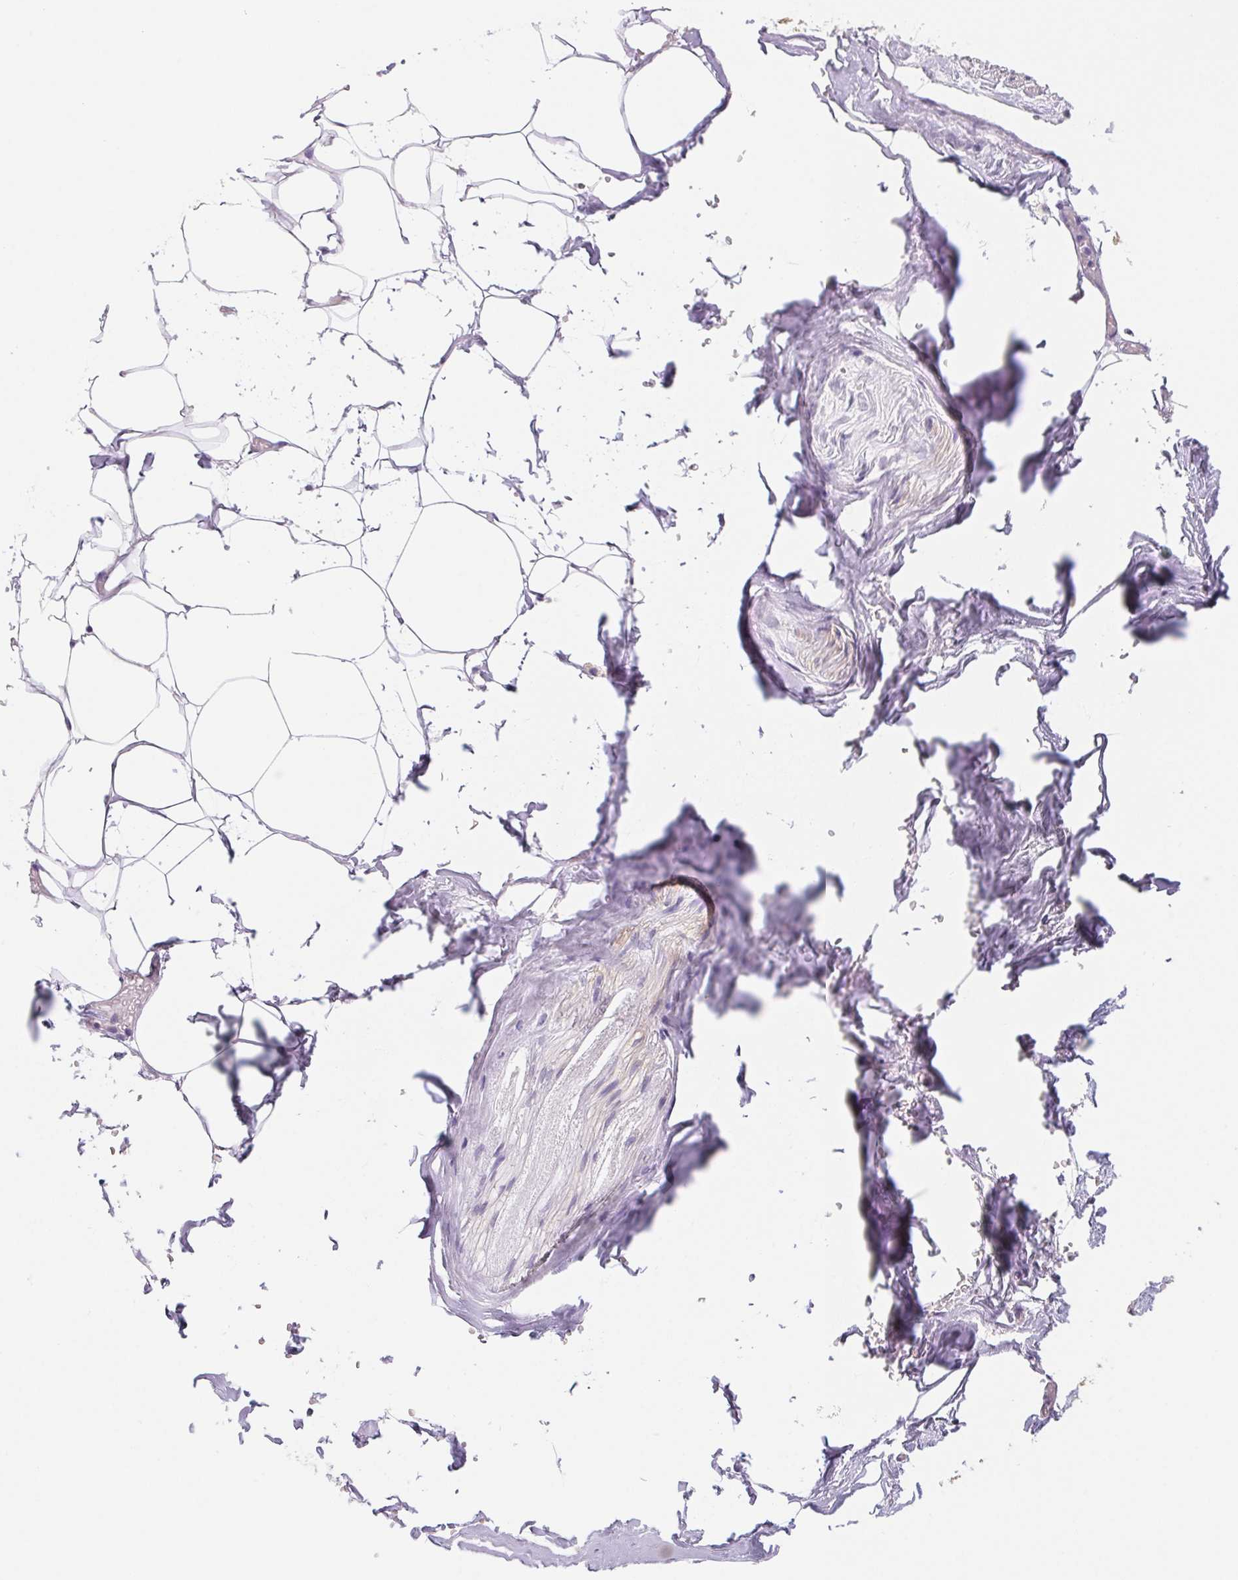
{"staining": {"intensity": "negative", "quantity": "none", "location": "none"}, "tissue": "adipose tissue", "cell_type": "Adipocytes", "image_type": "normal", "snomed": [{"axis": "morphology", "description": "Normal tissue, NOS"}, {"axis": "topography", "description": "Prostate"}, {"axis": "topography", "description": "Peripheral nerve tissue"}], "caption": "Adipocytes show no significant positivity in normal adipose tissue.", "gene": "CTNND2", "patient": {"sex": "male", "age": 55}}